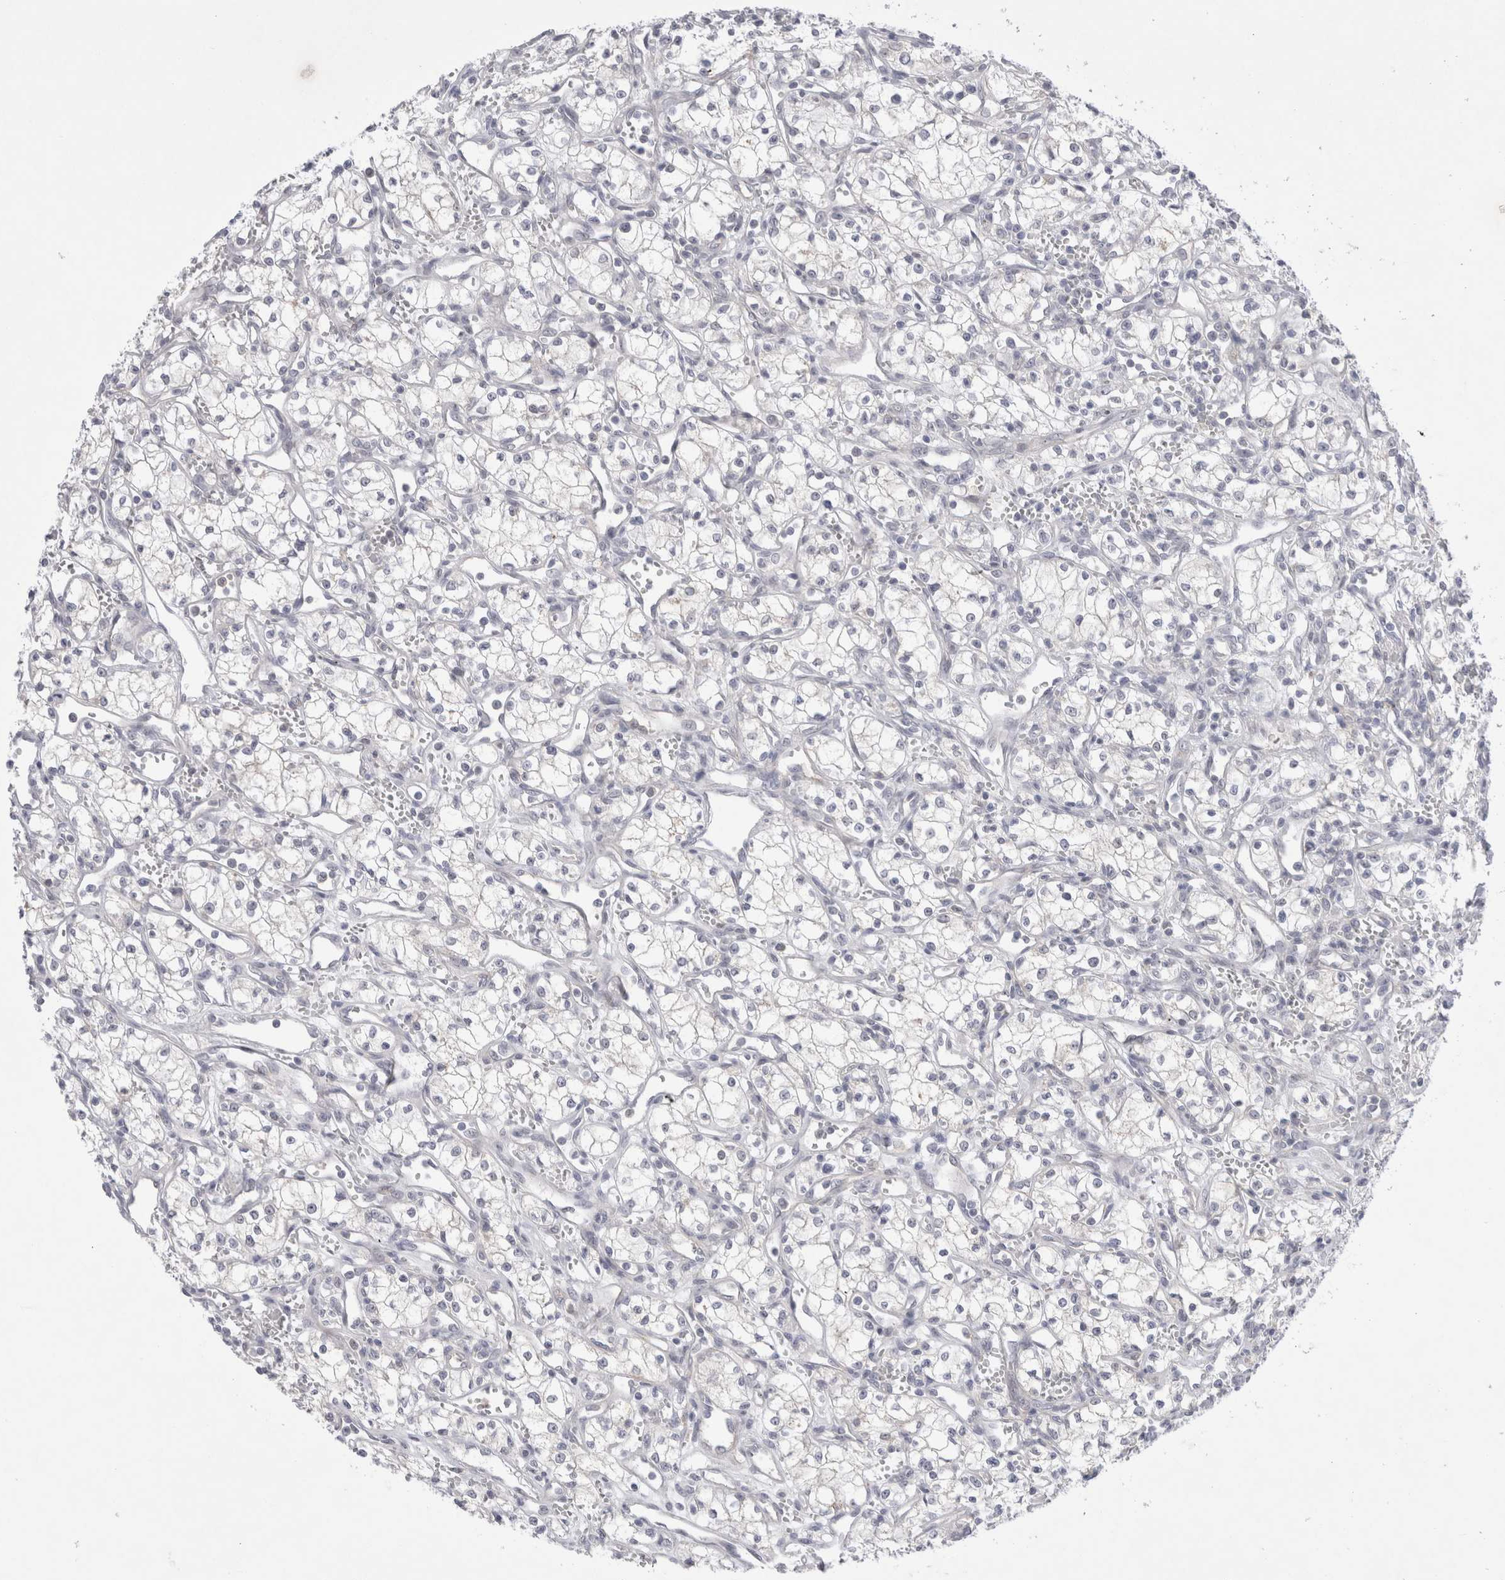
{"staining": {"intensity": "negative", "quantity": "none", "location": "none"}, "tissue": "renal cancer", "cell_type": "Tumor cells", "image_type": "cancer", "snomed": [{"axis": "morphology", "description": "Adenocarcinoma, NOS"}, {"axis": "topography", "description": "Kidney"}], "caption": "High magnification brightfield microscopy of adenocarcinoma (renal) stained with DAB (brown) and counterstained with hematoxylin (blue): tumor cells show no significant staining.", "gene": "CERS5", "patient": {"sex": "male", "age": 59}}